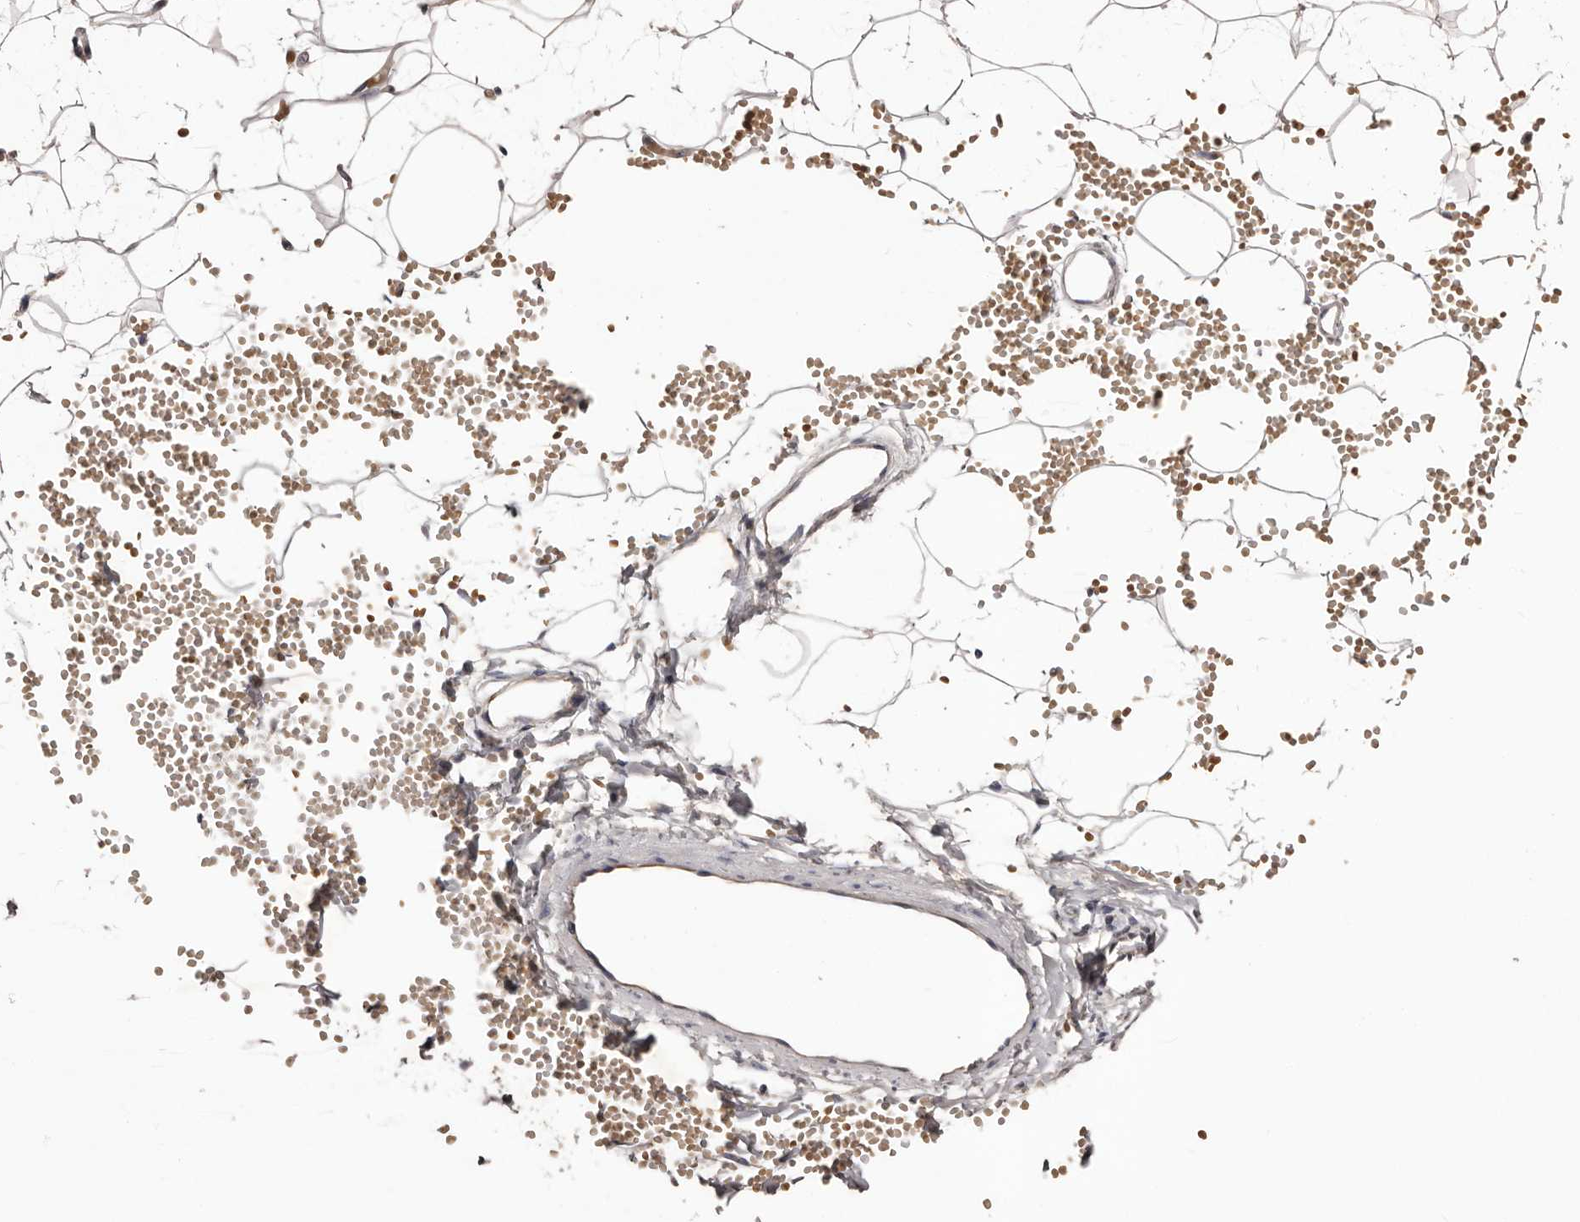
{"staining": {"intensity": "weak", "quantity": "25%-75%", "location": "cytoplasmic/membranous"}, "tissue": "adipose tissue", "cell_type": "Adipocytes", "image_type": "normal", "snomed": [{"axis": "morphology", "description": "Normal tissue, NOS"}, {"axis": "topography", "description": "Breast"}], "caption": "Immunohistochemical staining of normal human adipose tissue demonstrates low levels of weak cytoplasmic/membranous expression in approximately 25%-75% of adipocytes.", "gene": "LTV1", "patient": {"sex": "female", "age": 23}}